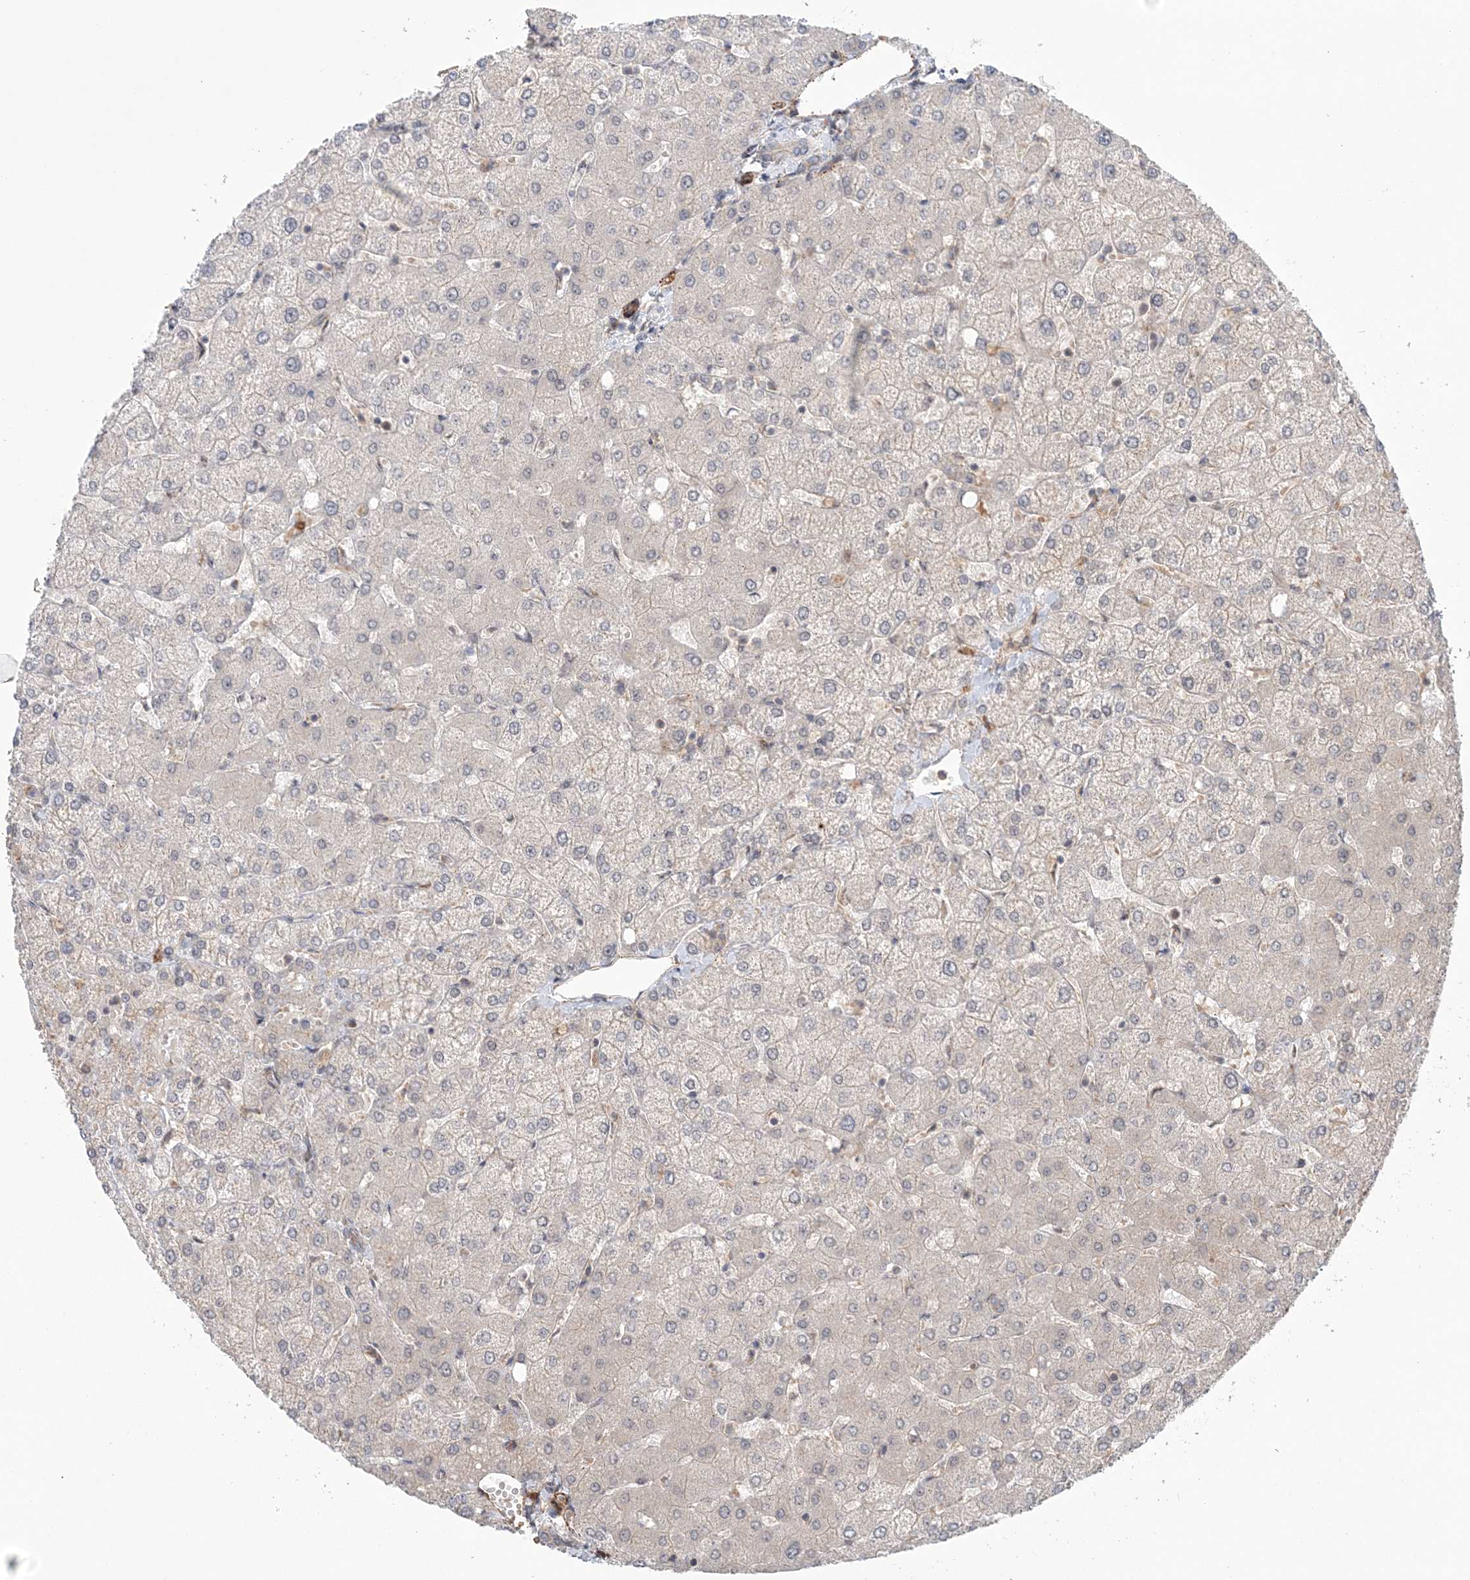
{"staining": {"intensity": "negative", "quantity": "none", "location": "none"}, "tissue": "liver", "cell_type": "Cholangiocytes", "image_type": "normal", "snomed": [{"axis": "morphology", "description": "Normal tissue, NOS"}, {"axis": "topography", "description": "Liver"}], "caption": "The micrograph shows no significant positivity in cholangiocytes of liver.", "gene": "UBTD2", "patient": {"sex": "female", "age": 54}}